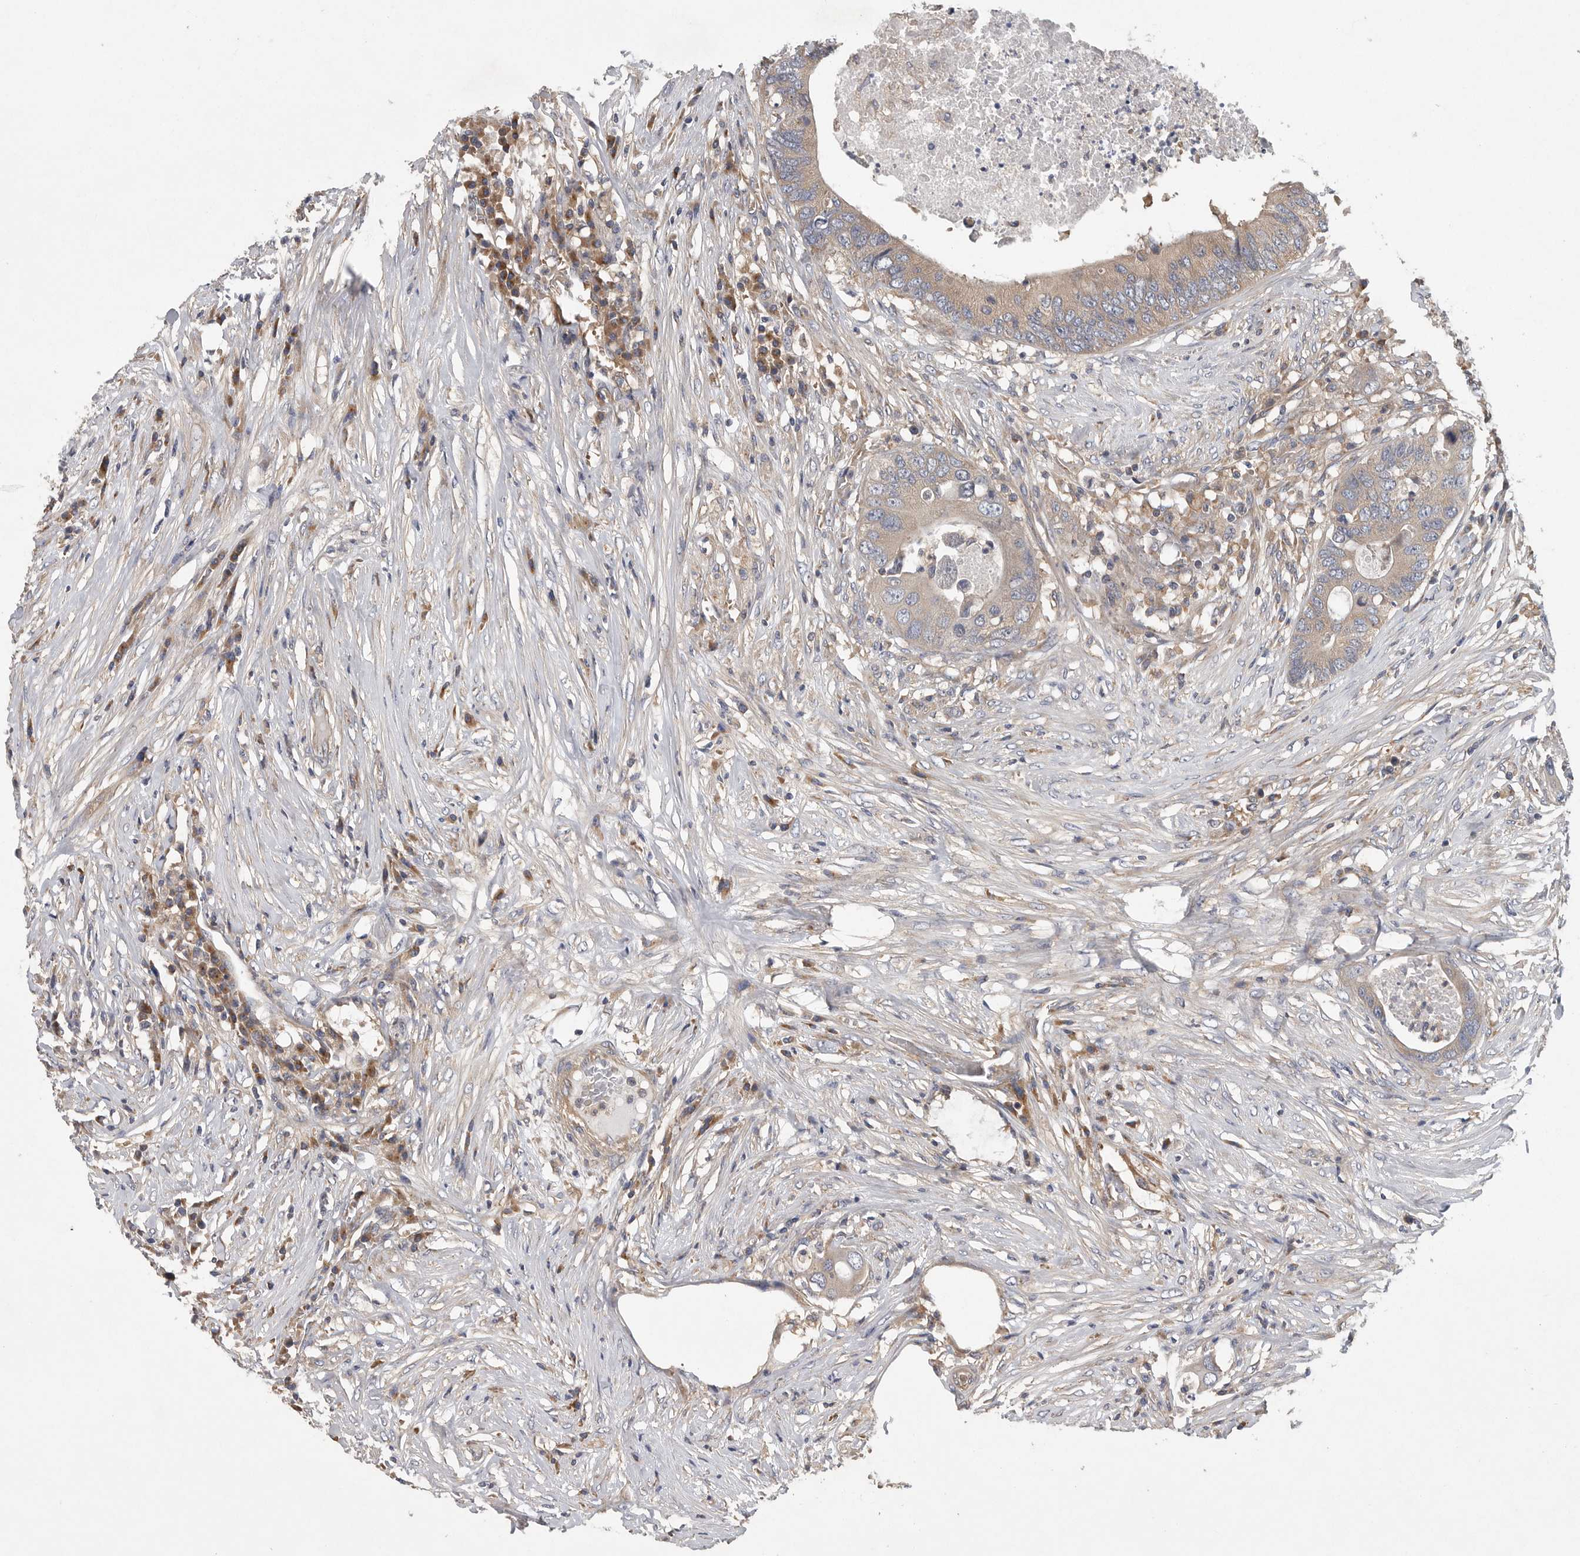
{"staining": {"intensity": "weak", "quantity": ">75%", "location": "cytoplasmic/membranous"}, "tissue": "colorectal cancer", "cell_type": "Tumor cells", "image_type": "cancer", "snomed": [{"axis": "morphology", "description": "Adenocarcinoma, NOS"}, {"axis": "topography", "description": "Colon"}], "caption": "Human adenocarcinoma (colorectal) stained with a protein marker displays weak staining in tumor cells.", "gene": "OXR1", "patient": {"sex": "male", "age": 71}}